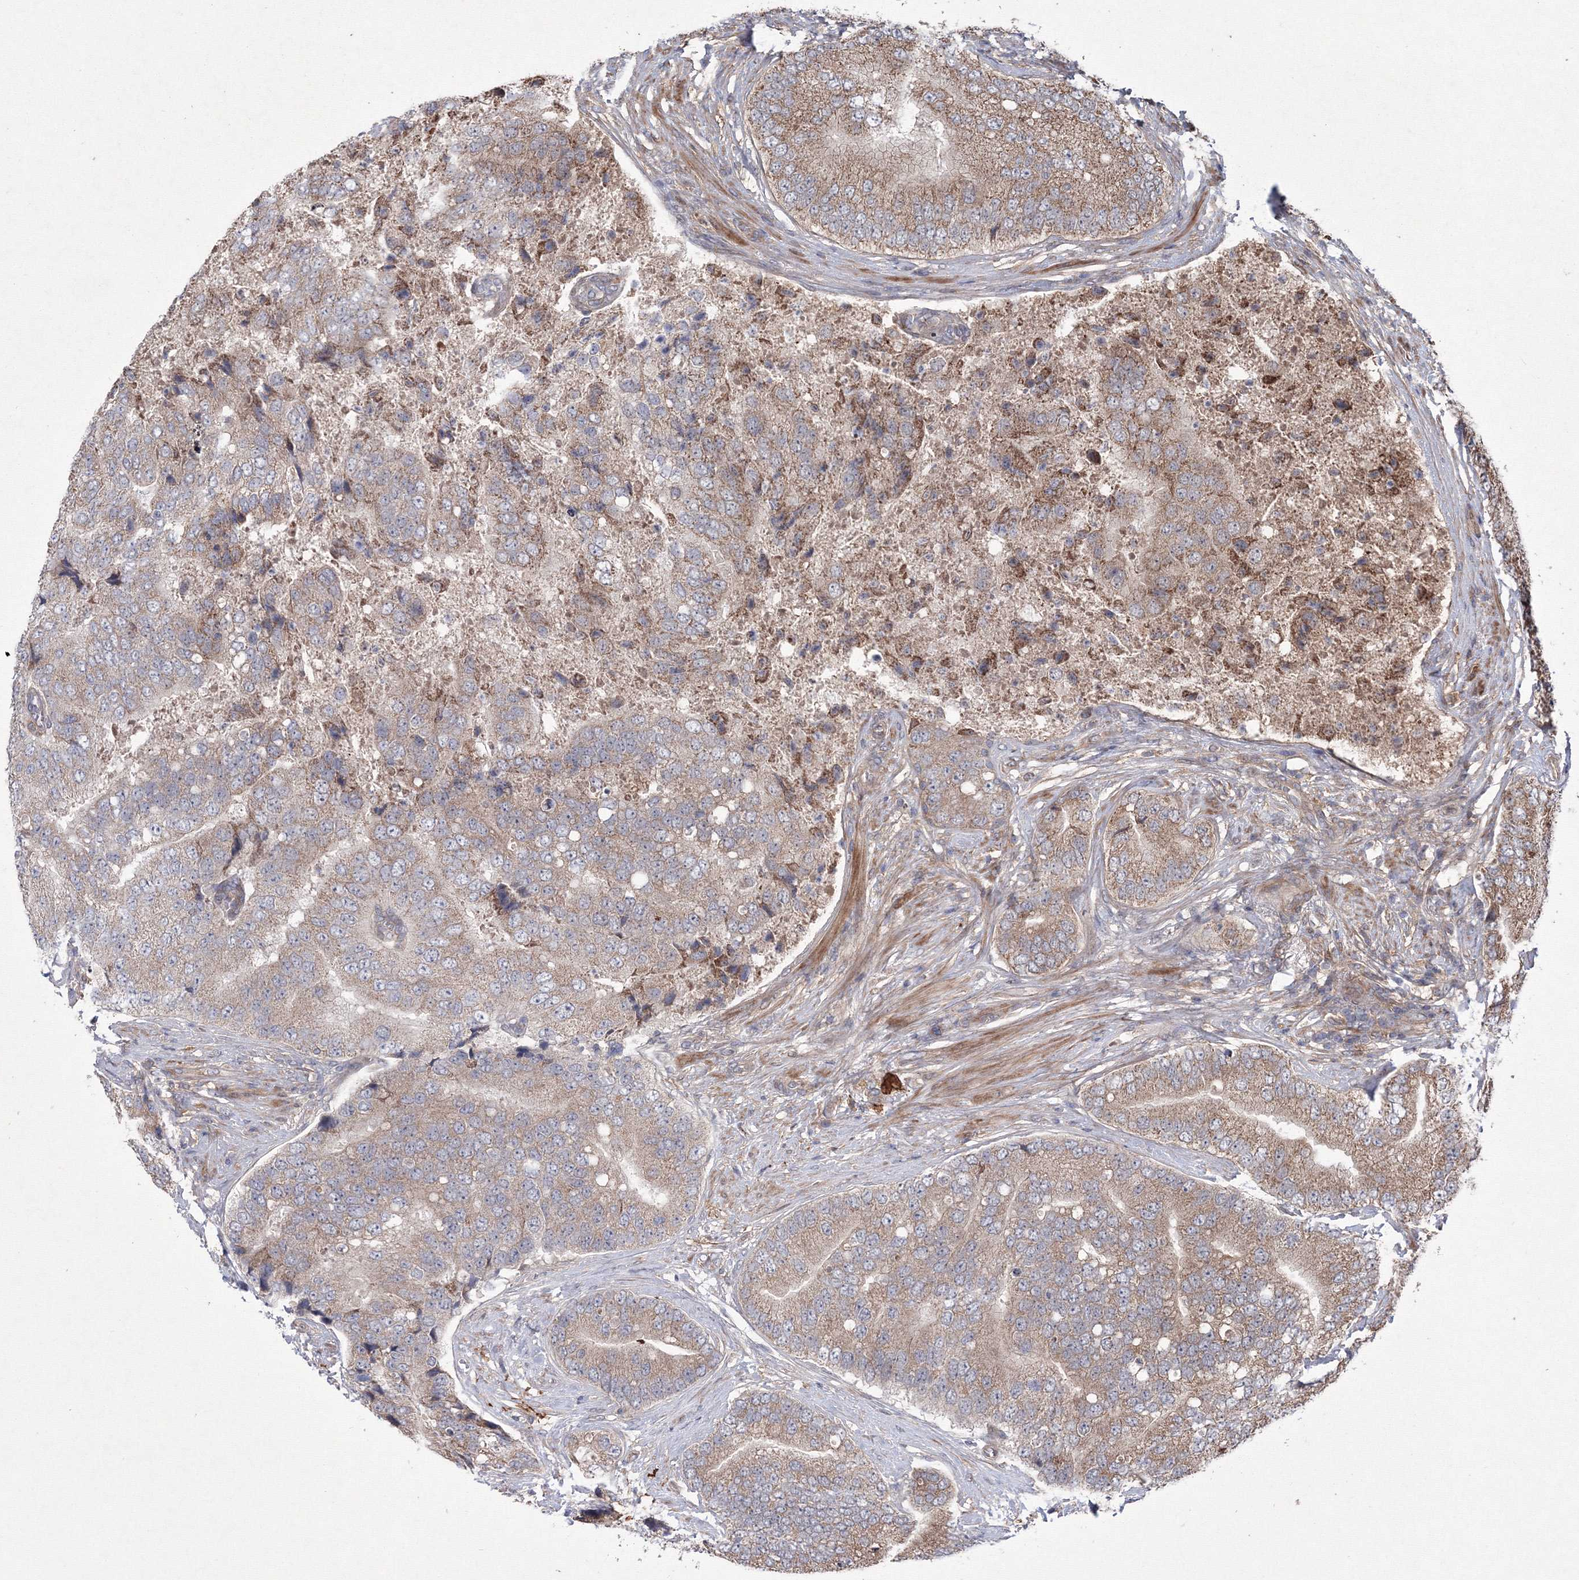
{"staining": {"intensity": "moderate", "quantity": ">75%", "location": "cytoplasmic/membranous"}, "tissue": "prostate cancer", "cell_type": "Tumor cells", "image_type": "cancer", "snomed": [{"axis": "morphology", "description": "Adenocarcinoma, High grade"}, {"axis": "topography", "description": "Prostate"}], "caption": "A histopathology image of human prostate high-grade adenocarcinoma stained for a protein exhibits moderate cytoplasmic/membranous brown staining in tumor cells.", "gene": "RANBP3L", "patient": {"sex": "male", "age": 70}}